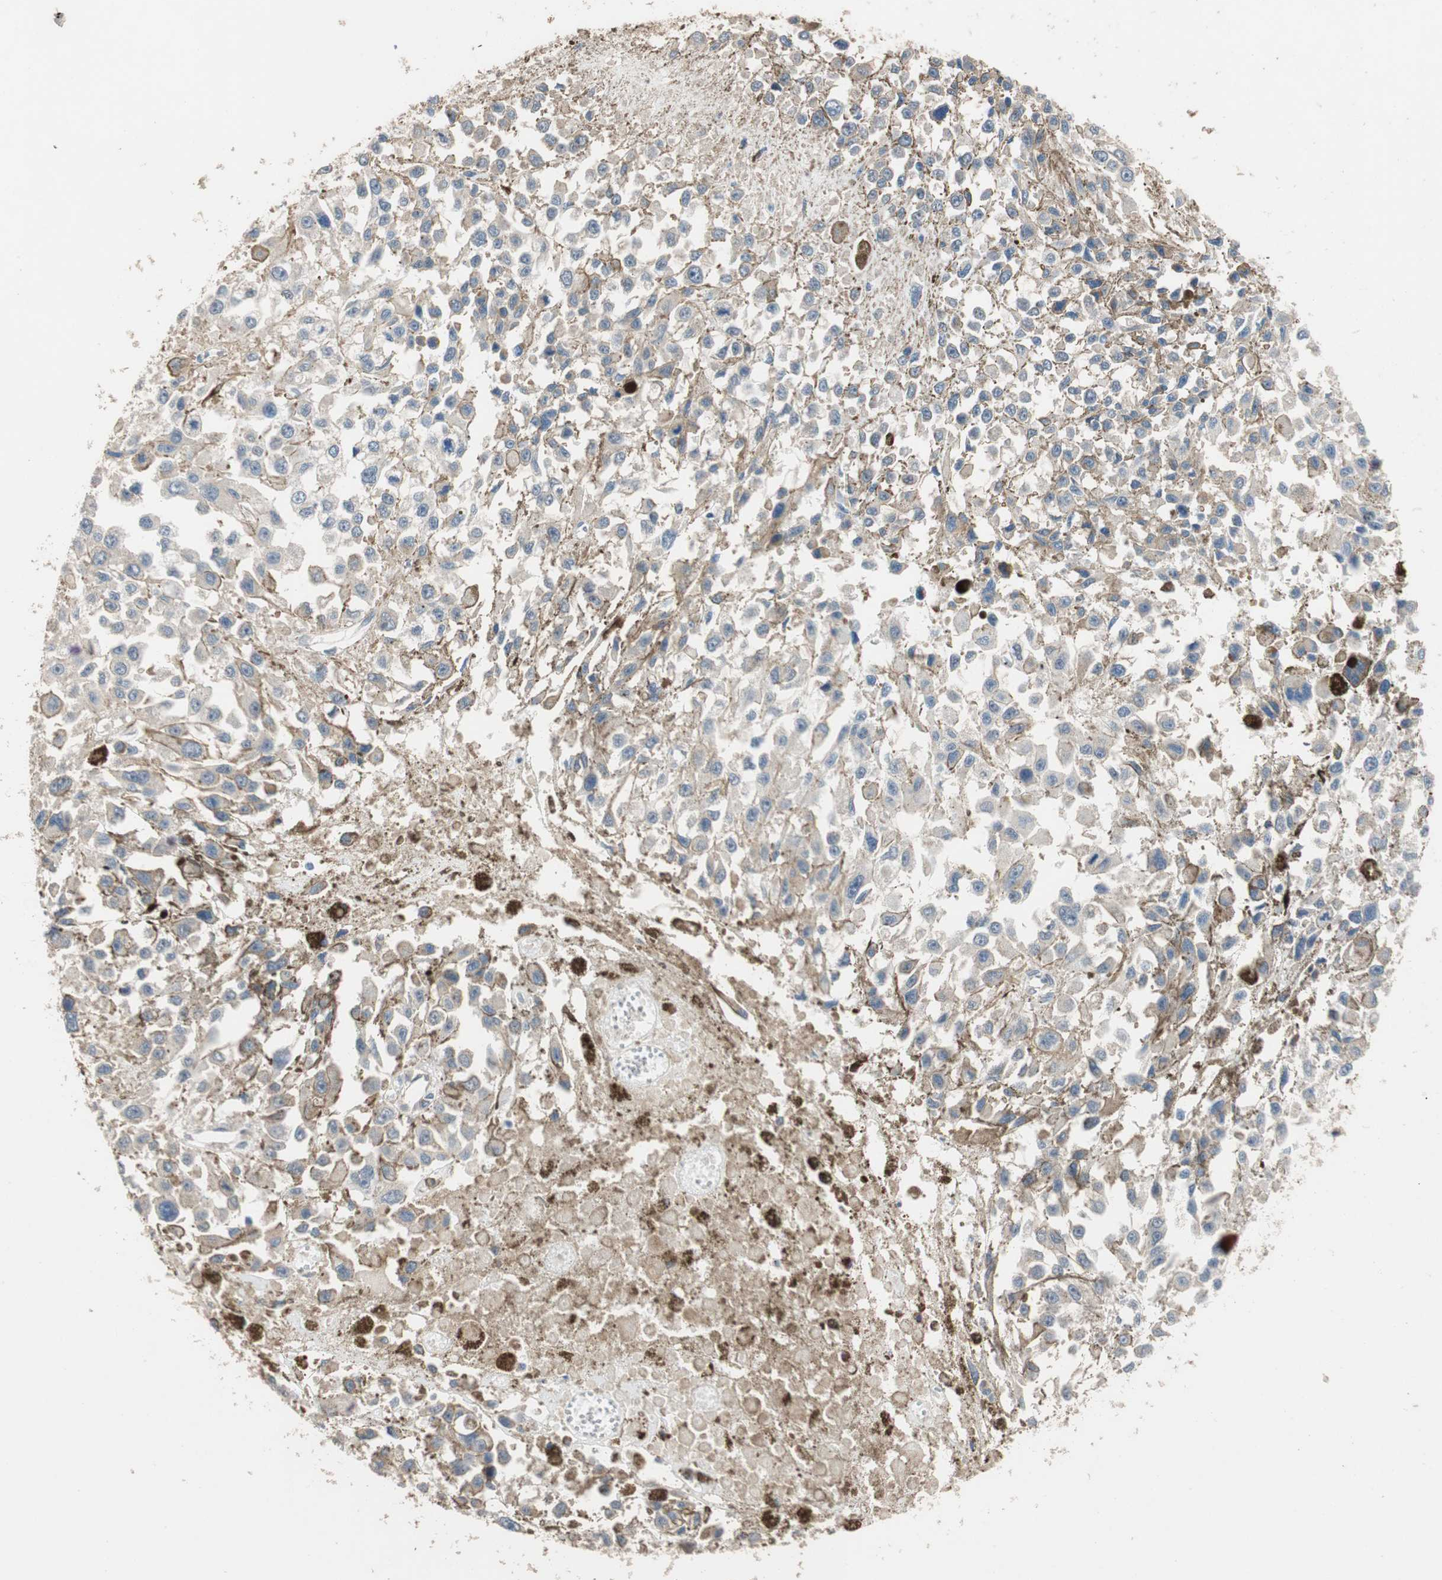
{"staining": {"intensity": "moderate", "quantity": "25%-75%", "location": "cytoplasmic/membranous"}, "tissue": "melanoma", "cell_type": "Tumor cells", "image_type": "cancer", "snomed": [{"axis": "morphology", "description": "Malignant melanoma, Metastatic site"}, {"axis": "topography", "description": "Lymph node"}], "caption": "Immunohistochemistry (IHC) staining of melanoma, which shows medium levels of moderate cytoplasmic/membranous expression in approximately 25%-75% of tumor cells indicating moderate cytoplasmic/membranous protein positivity. The staining was performed using DAB (3,3'-diaminobenzidine) (brown) for protein detection and nuclei were counterstained in hematoxylin (blue).", "gene": "MAP4K2", "patient": {"sex": "male", "age": 59}}